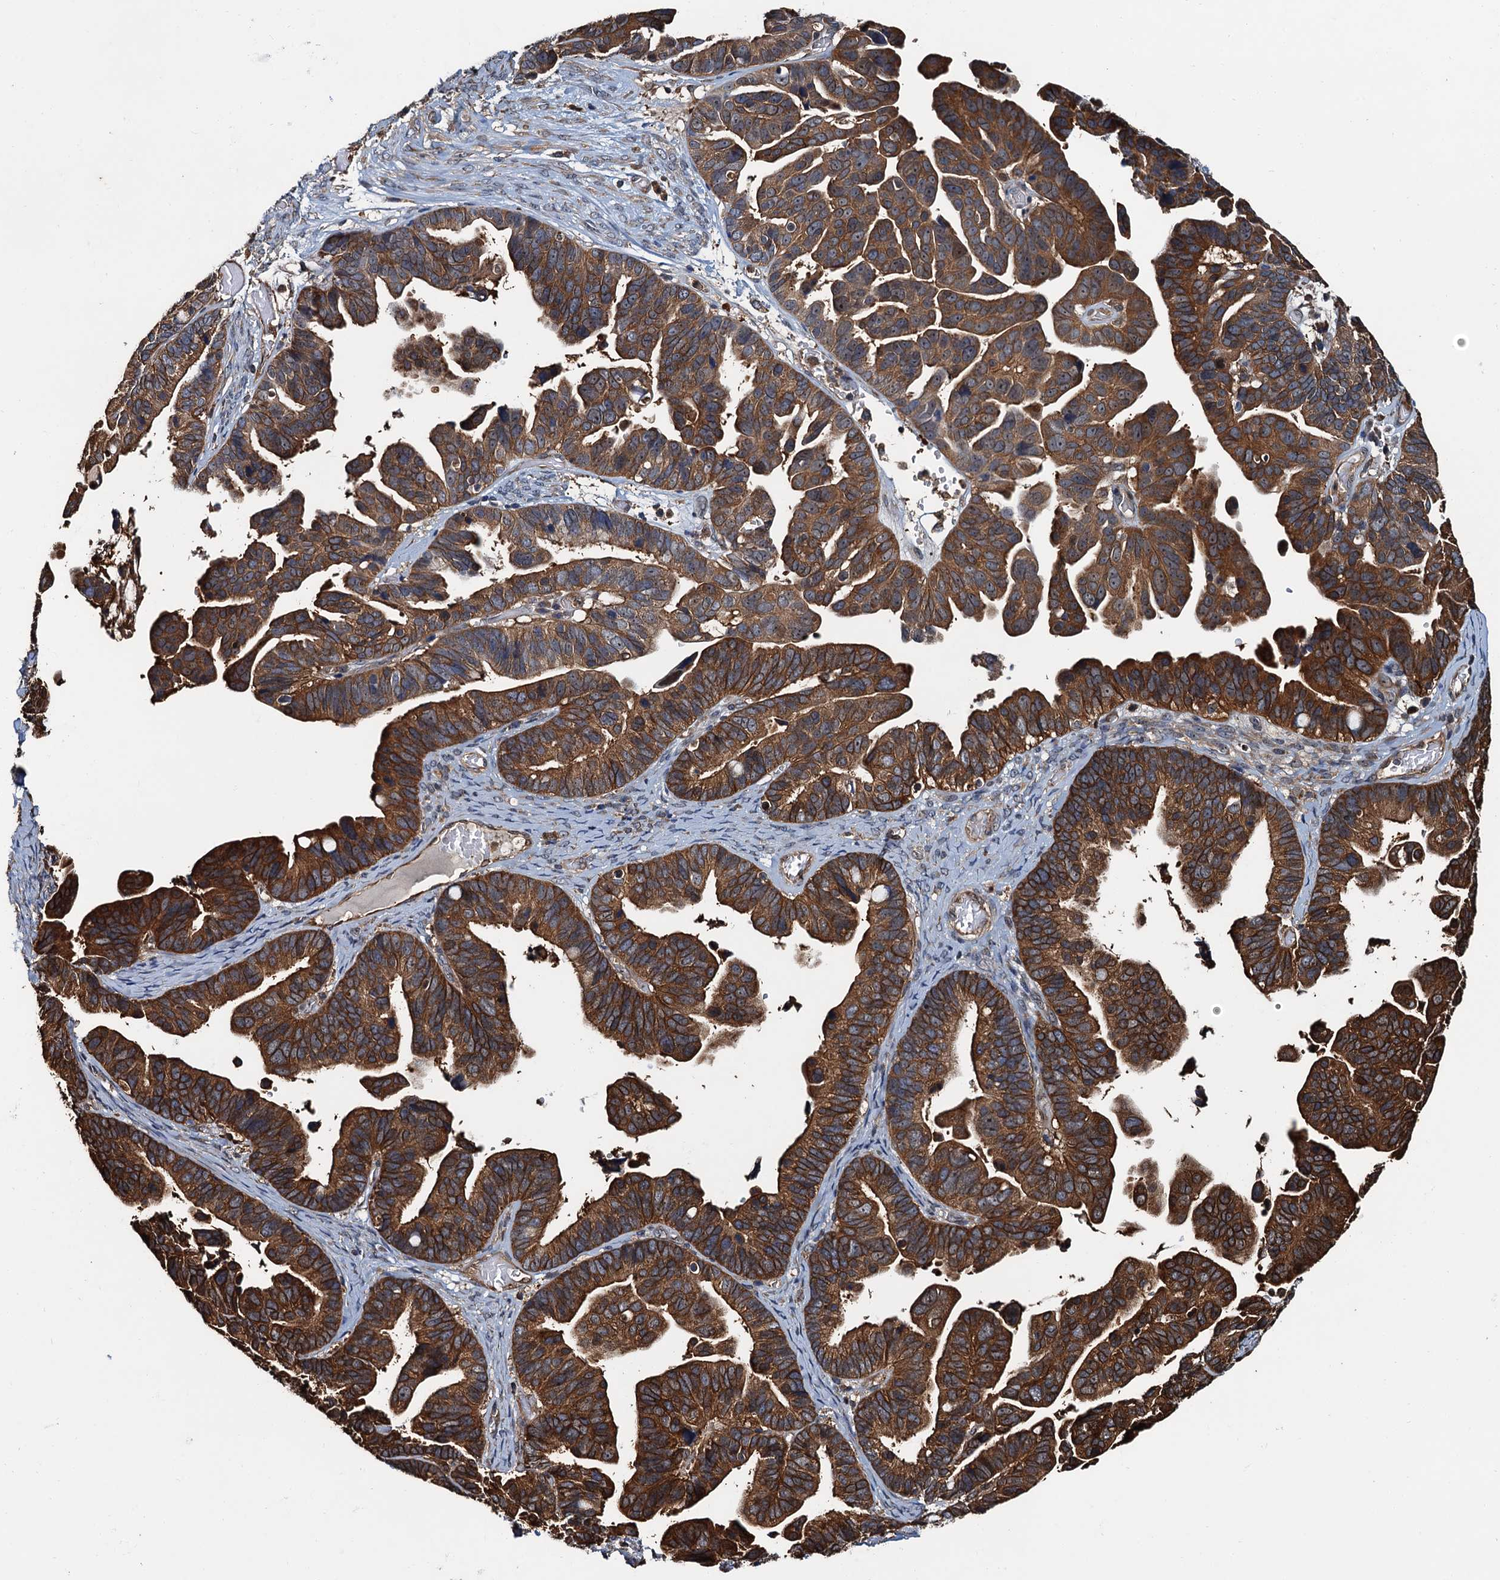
{"staining": {"intensity": "strong", "quantity": ">75%", "location": "cytoplasmic/membranous"}, "tissue": "ovarian cancer", "cell_type": "Tumor cells", "image_type": "cancer", "snomed": [{"axis": "morphology", "description": "Cystadenocarcinoma, serous, NOS"}, {"axis": "topography", "description": "Ovary"}], "caption": "Immunohistochemical staining of ovarian cancer (serous cystadenocarcinoma) demonstrates strong cytoplasmic/membranous protein positivity in about >75% of tumor cells.", "gene": "USP6NL", "patient": {"sex": "female", "age": 56}}